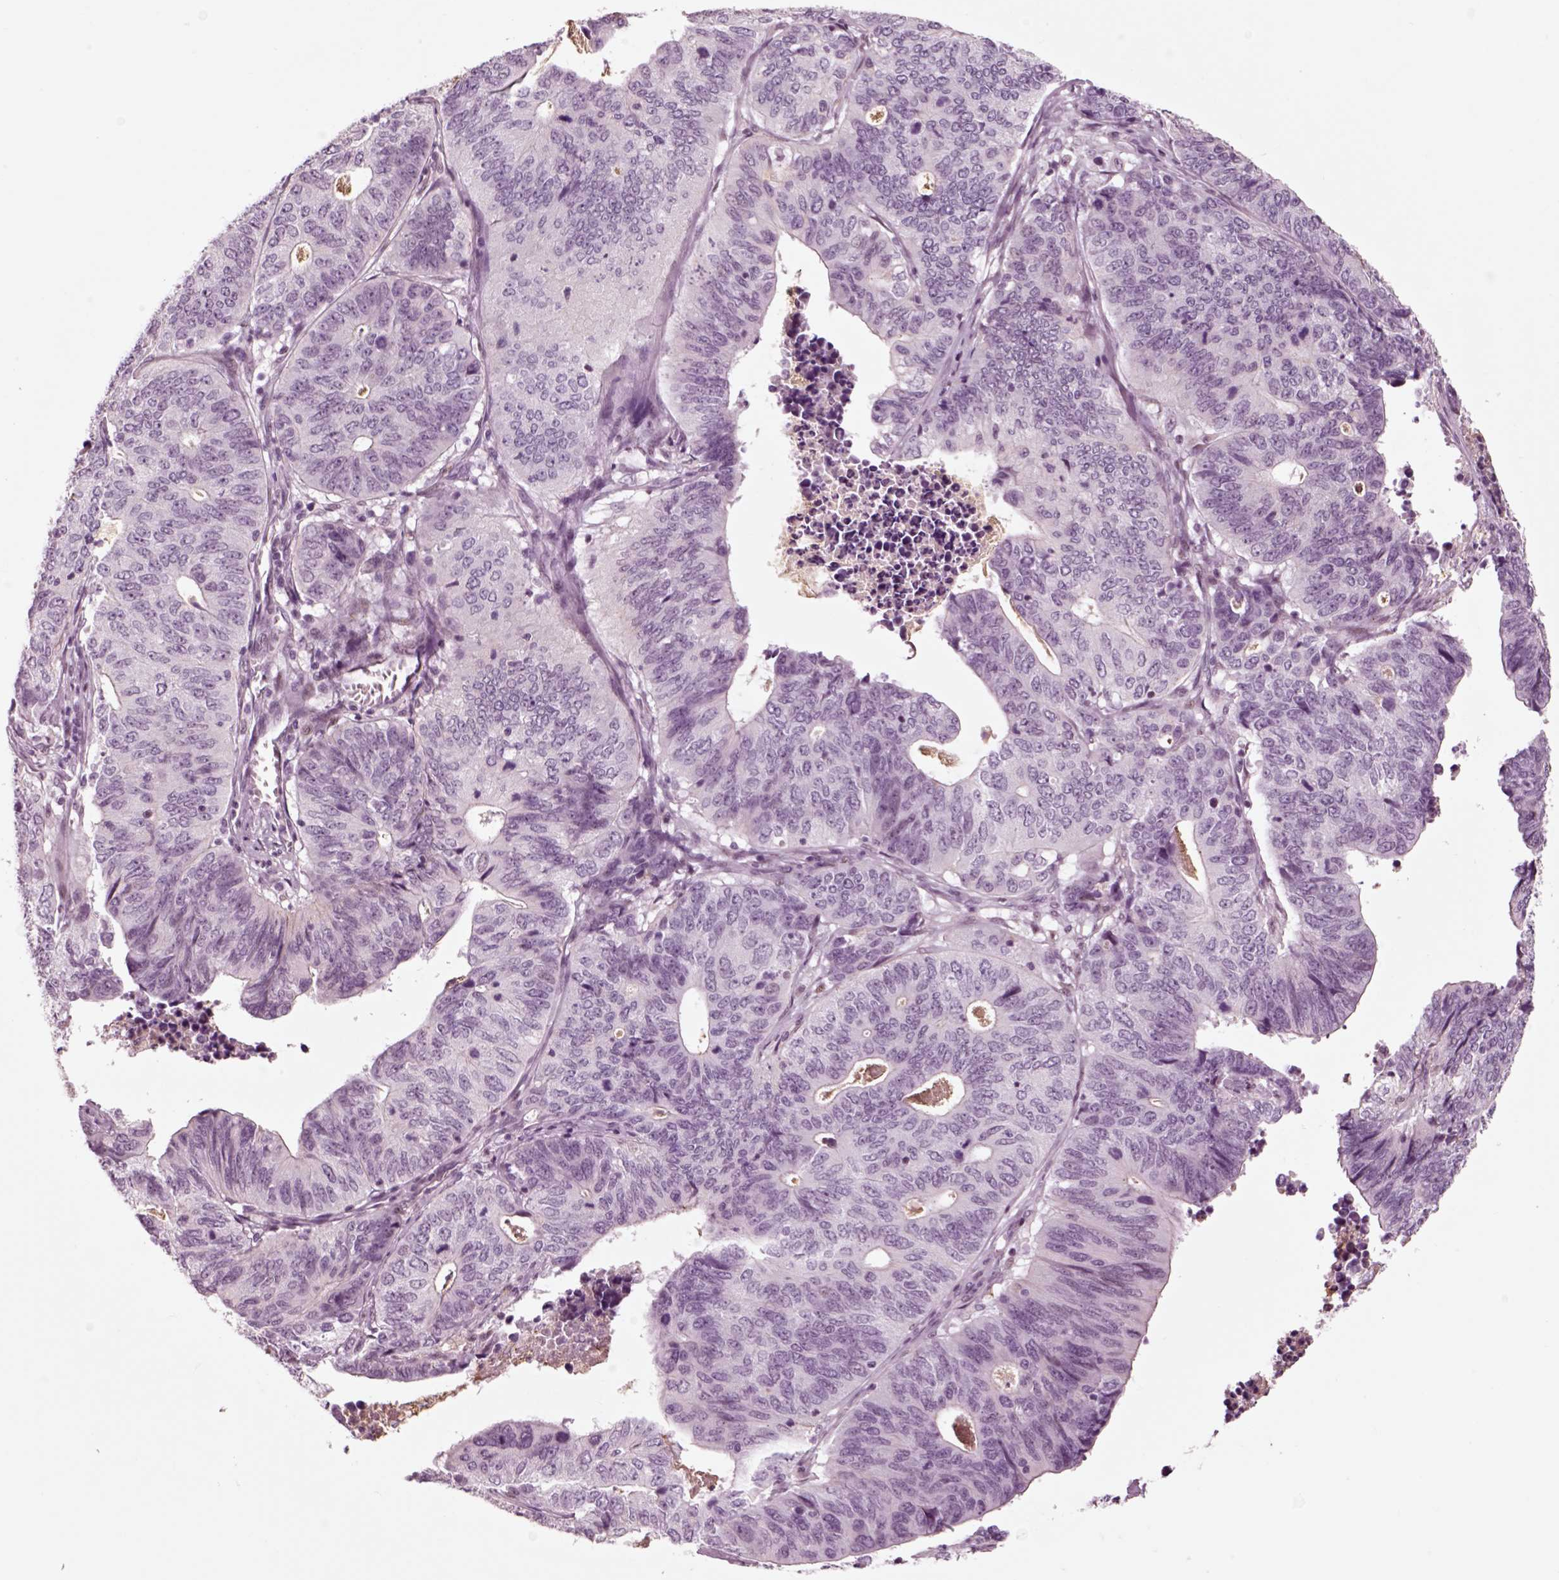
{"staining": {"intensity": "negative", "quantity": "none", "location": "none"}, "tissue": "stomach cancer", "cell_type": "Tumor cells", "image_type": "cancer", "snomed": [{"axis": "morphology", "description": "Adenocarcinoma, NOS"}, {"axis": "topography", "description": "Stomach, upper"}], "caption": "High power microscopy photomicrograph of an immunohistochemistry (IHC) photomicrograph of stomach cancer, revealing no significant positivity in tumor cells.", "gene": "CHGB", "patient": {"sex": "female", "age": 67}}